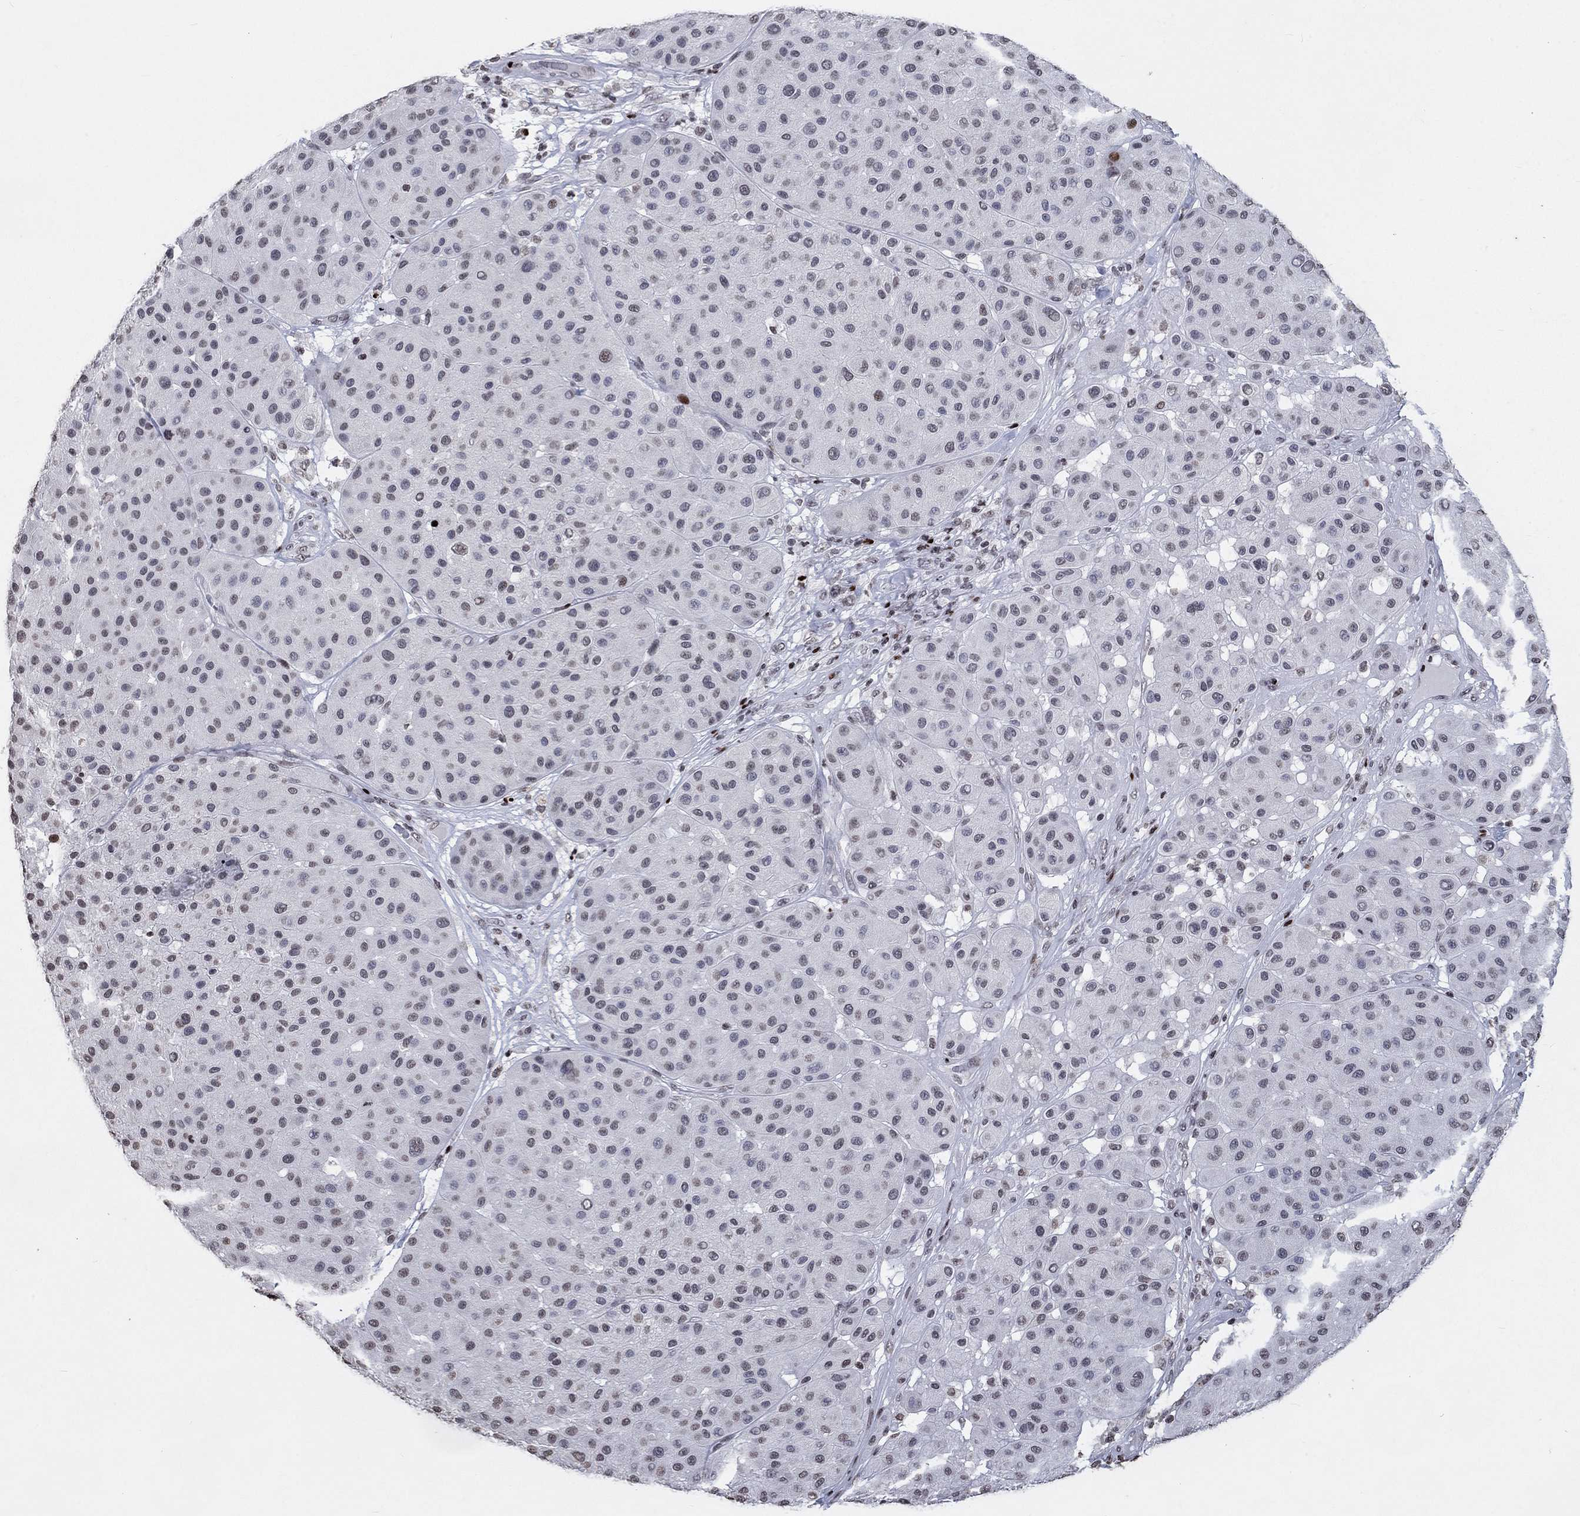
{"staining": {"intensity": "moderate", "quantity": "<25%", "location": "nuclear"}, "tissue": "melanoma", "cell_type": "Tumor cells", "image_type": "cancer", "snomed": [{"axis": "morphology", "description": "Malignant melanoma, Metastatic site"}, {"axis": "topography", "description": "Smooth muscle"}], "caption": "DAB (3,3'-diaminobenzidine) immunohistochemical staining of human malignant melanoma (metastatic site) shows moderate nuclear protein expression in about <25% of tumor cells.", "gene": "SRSF3", "patient": {"sex": "male", "age": 41}}